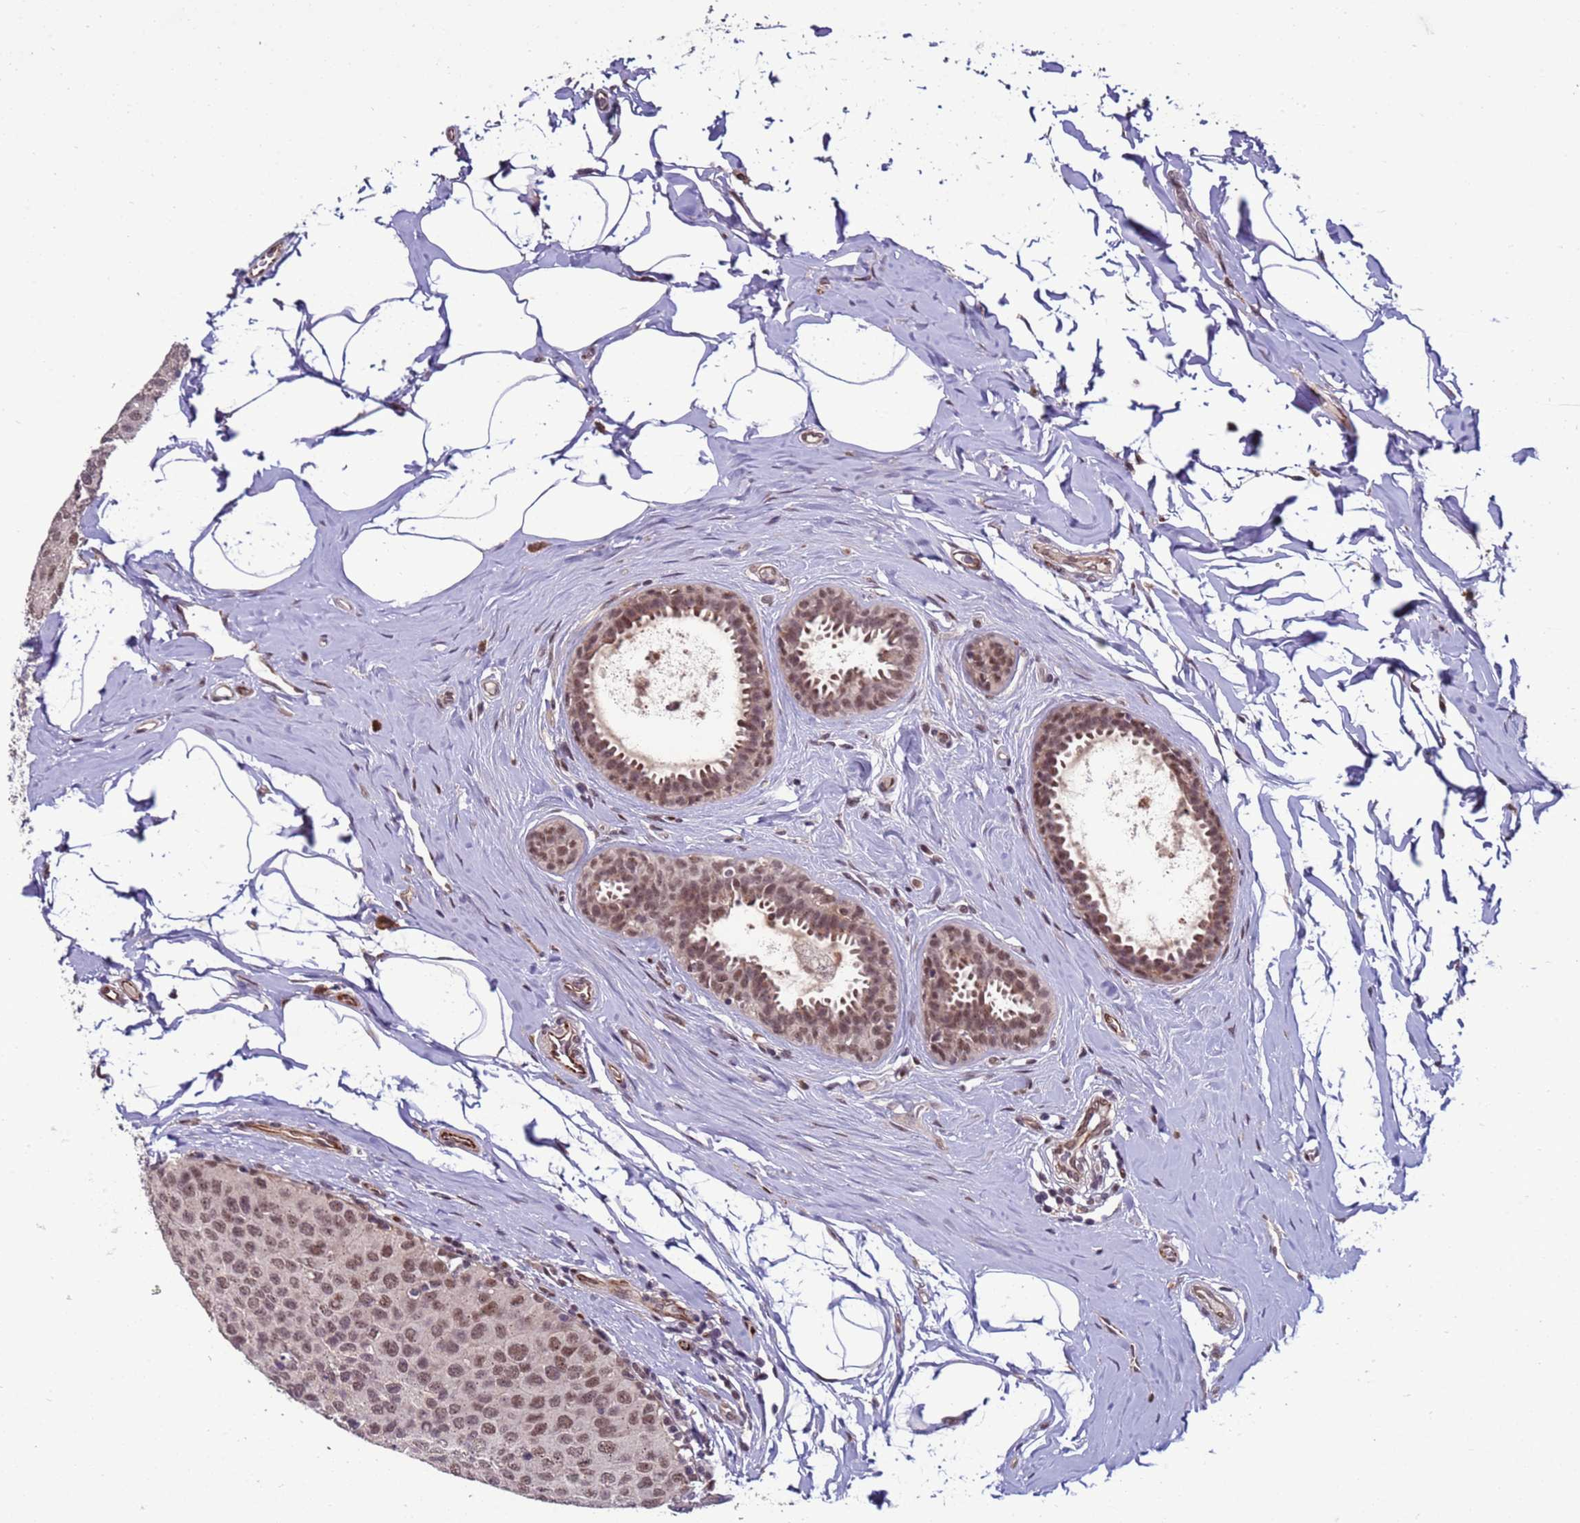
{"staining": {"intensity": "moderate", "quantity": ">75%", "location": "nuclear"}, "tissue": "breast cancer", "cell_type": "Tumor cells", "image_type": "cancer", "snomed": [{"axis": "morphology", "description": "Duct carcinoma"}, {"axis": "topography", "description": "Breast"}], "caption": "A photomicrograph showing moderate nuclear positivity in about >75% of tumor cells in infiltrating ductal carcinoma (breast), as visualized by brown immunohistochemical staining.", "gene": "SHC3", "patient": {"sex": "female", "age": 55}}